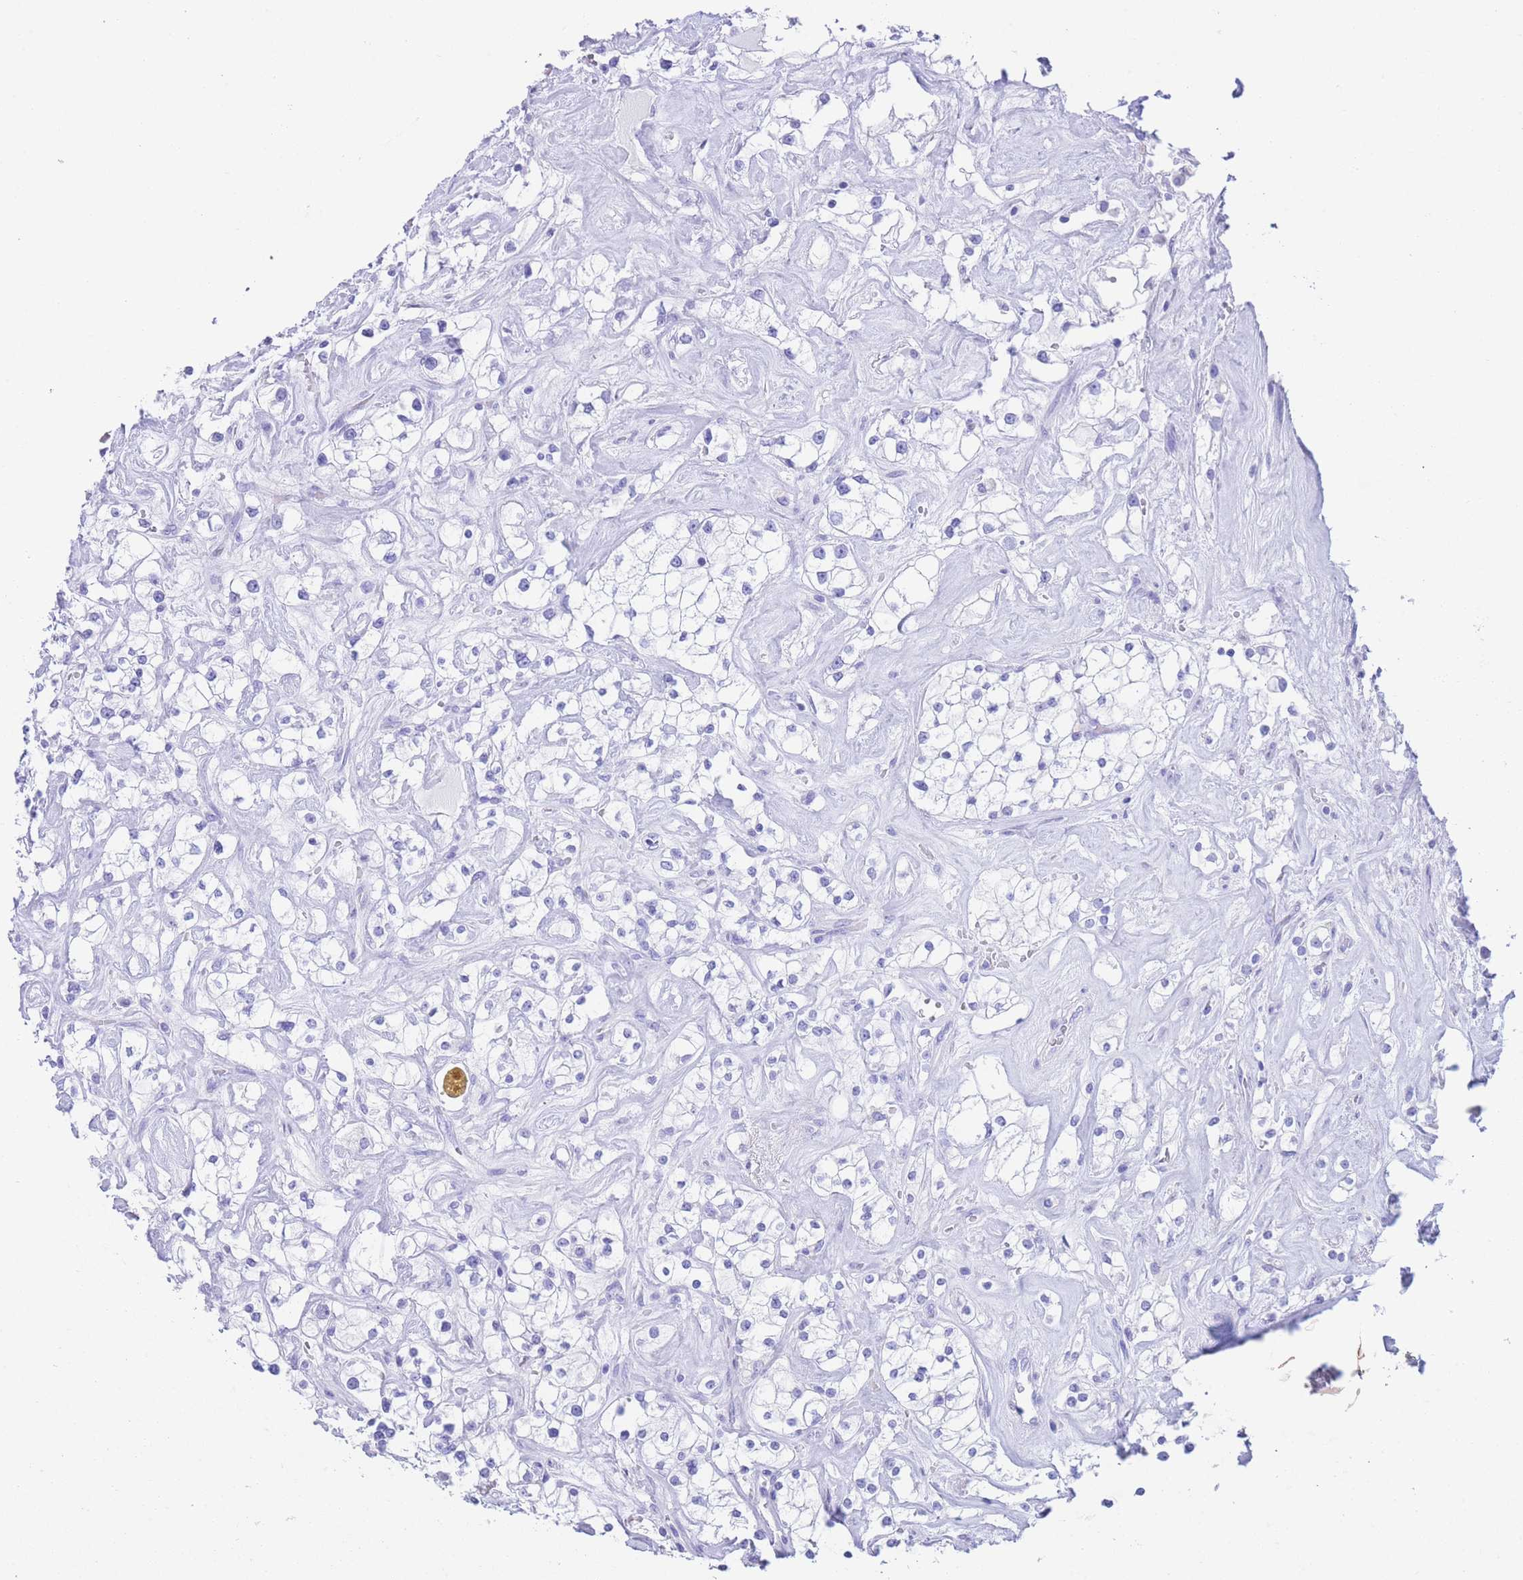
{"staining": {"intensity": "negative", "quantity": "none", "location": "none"}, "tissue": "renal cancer", "cell_type": "Tumor cells", "image_type": "cancer", "snomed": [{"axis": "morphology", "description": "Adenocarcinoma, NOS"}, {"axis": "topography", "description": "Kidney"}], "caption": "Immunohistochemical staining of renal cancer (adenocarcinoma) displays no significant expression in tumor cells.", "gene": "SLCO1B3", "patient": {"sex": "male", "age": 77}}